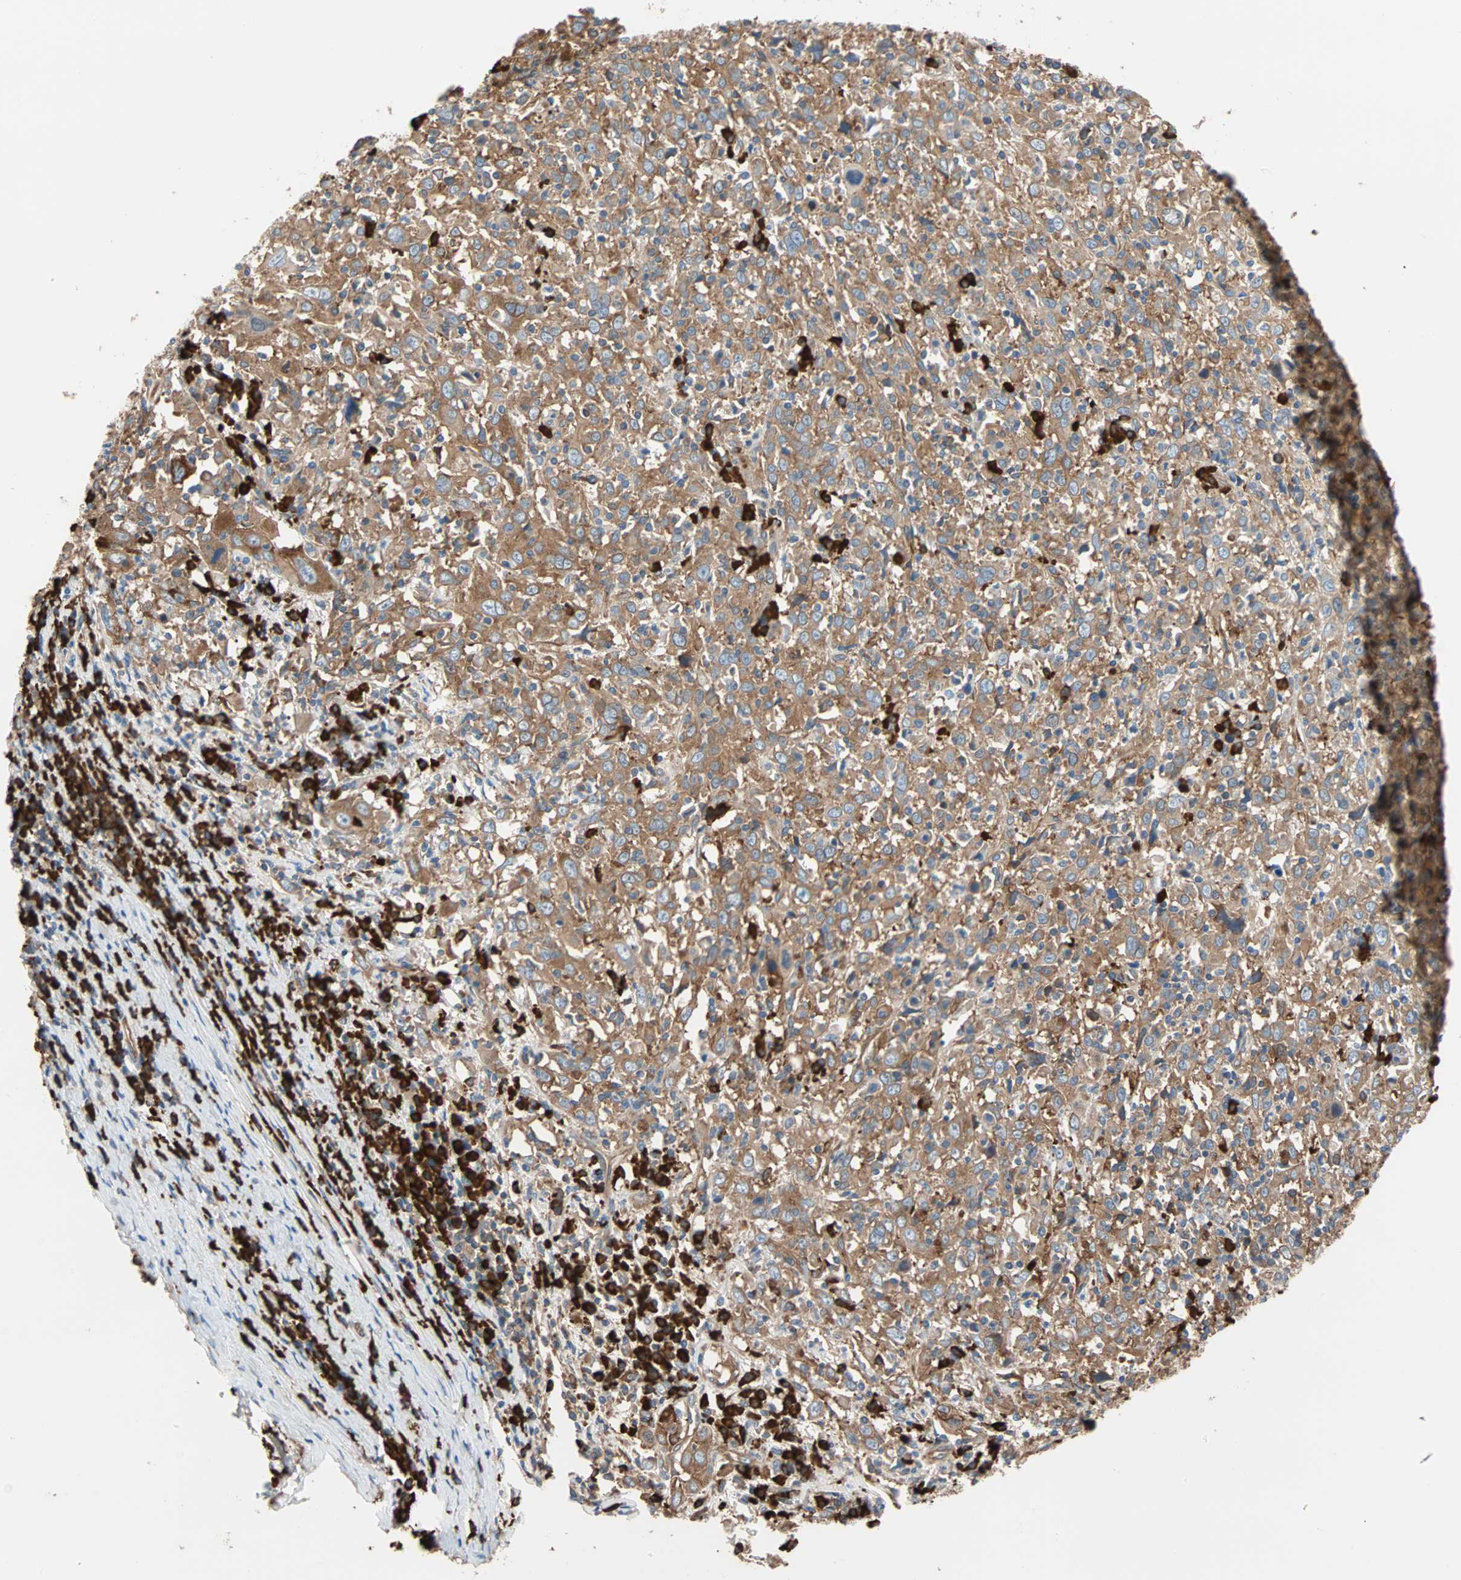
{"staining": {"intensity": "strong", "quantity": ">75%", "location": "cytoplasmic/membranous"}, "tissue": "cervical cancer", "cell_type": "Tumor cells", "image_type": "cancer", "snomed": [{"axis": "morphology", "description": "Squamous cell carcinoma, NOS"}, {"axis": "topography", "description": "Cervix"}], "caption": "Cervical cancer (squamous cell carcinoma) stained with DAB immunohistochemistry demonstrates high levels of strong cytoplasmic/membranous staining in about >75% of tumor cells.", "gene": "EEF2", "patient": {"sex": "female", "age": 46}}